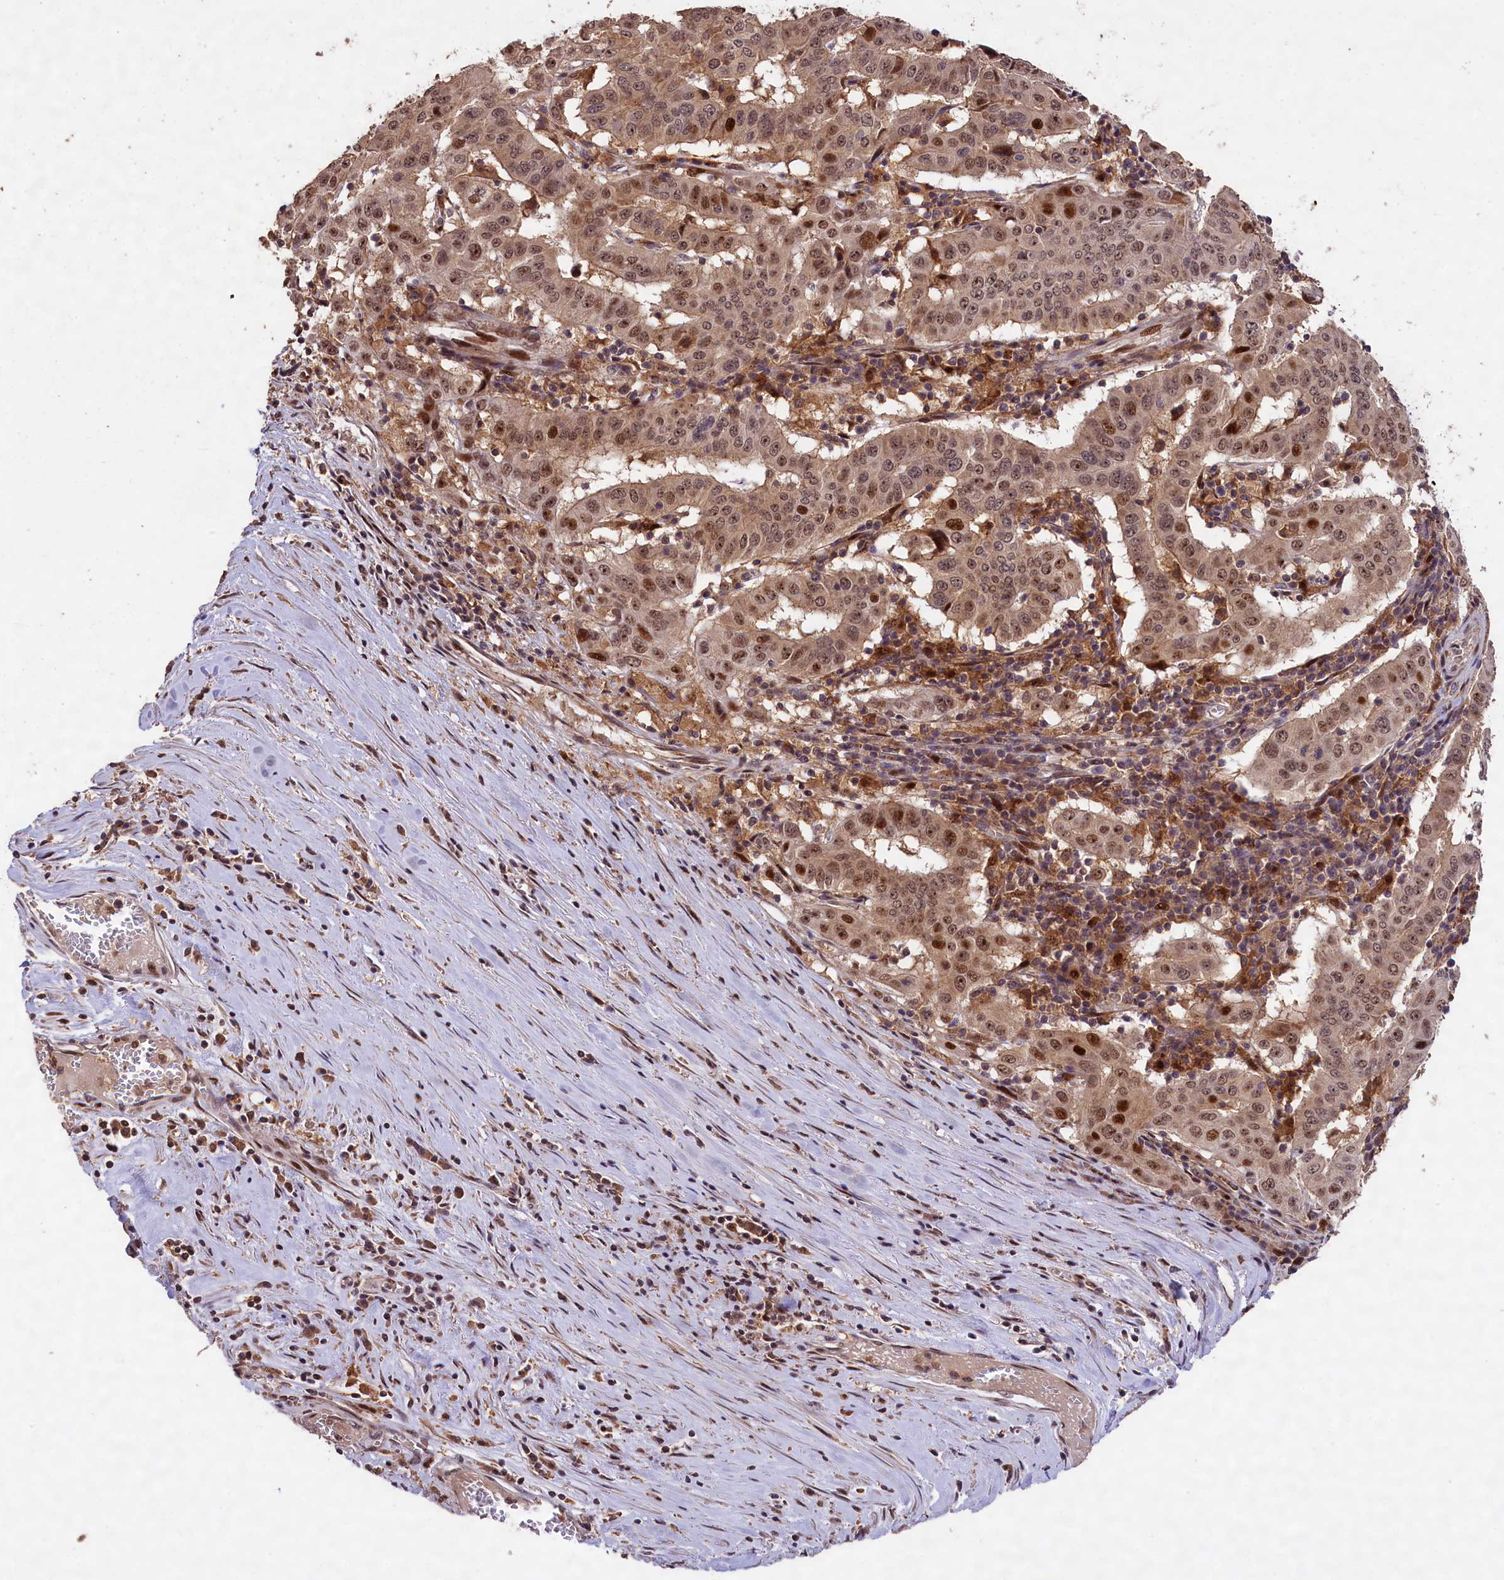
{"staining": {"intensity": "moderate", "quantity": ">75%", "location": "cytoplasmic/membranous,nuclear"}, "tissue": "pancreatic cancer", "cell_type": "Tumor cells", "image_type": "cancer", "snomed": [{"axis": "morphology", "description": "Adenocarcinoma, NOS"}, {"axis": "topography", "description": "Pancreas"}], "caption": "An immunohistochemistry image of neoplastic tissue is shown. Protein staining in brown shows moderate cytoplasmic/membranous and nuclear positivity in pancreatic cancer (adenocarcinoma) within tumor cells.", "gene": "PHAF1", "patient": {"sex": "male", "age": 63}}